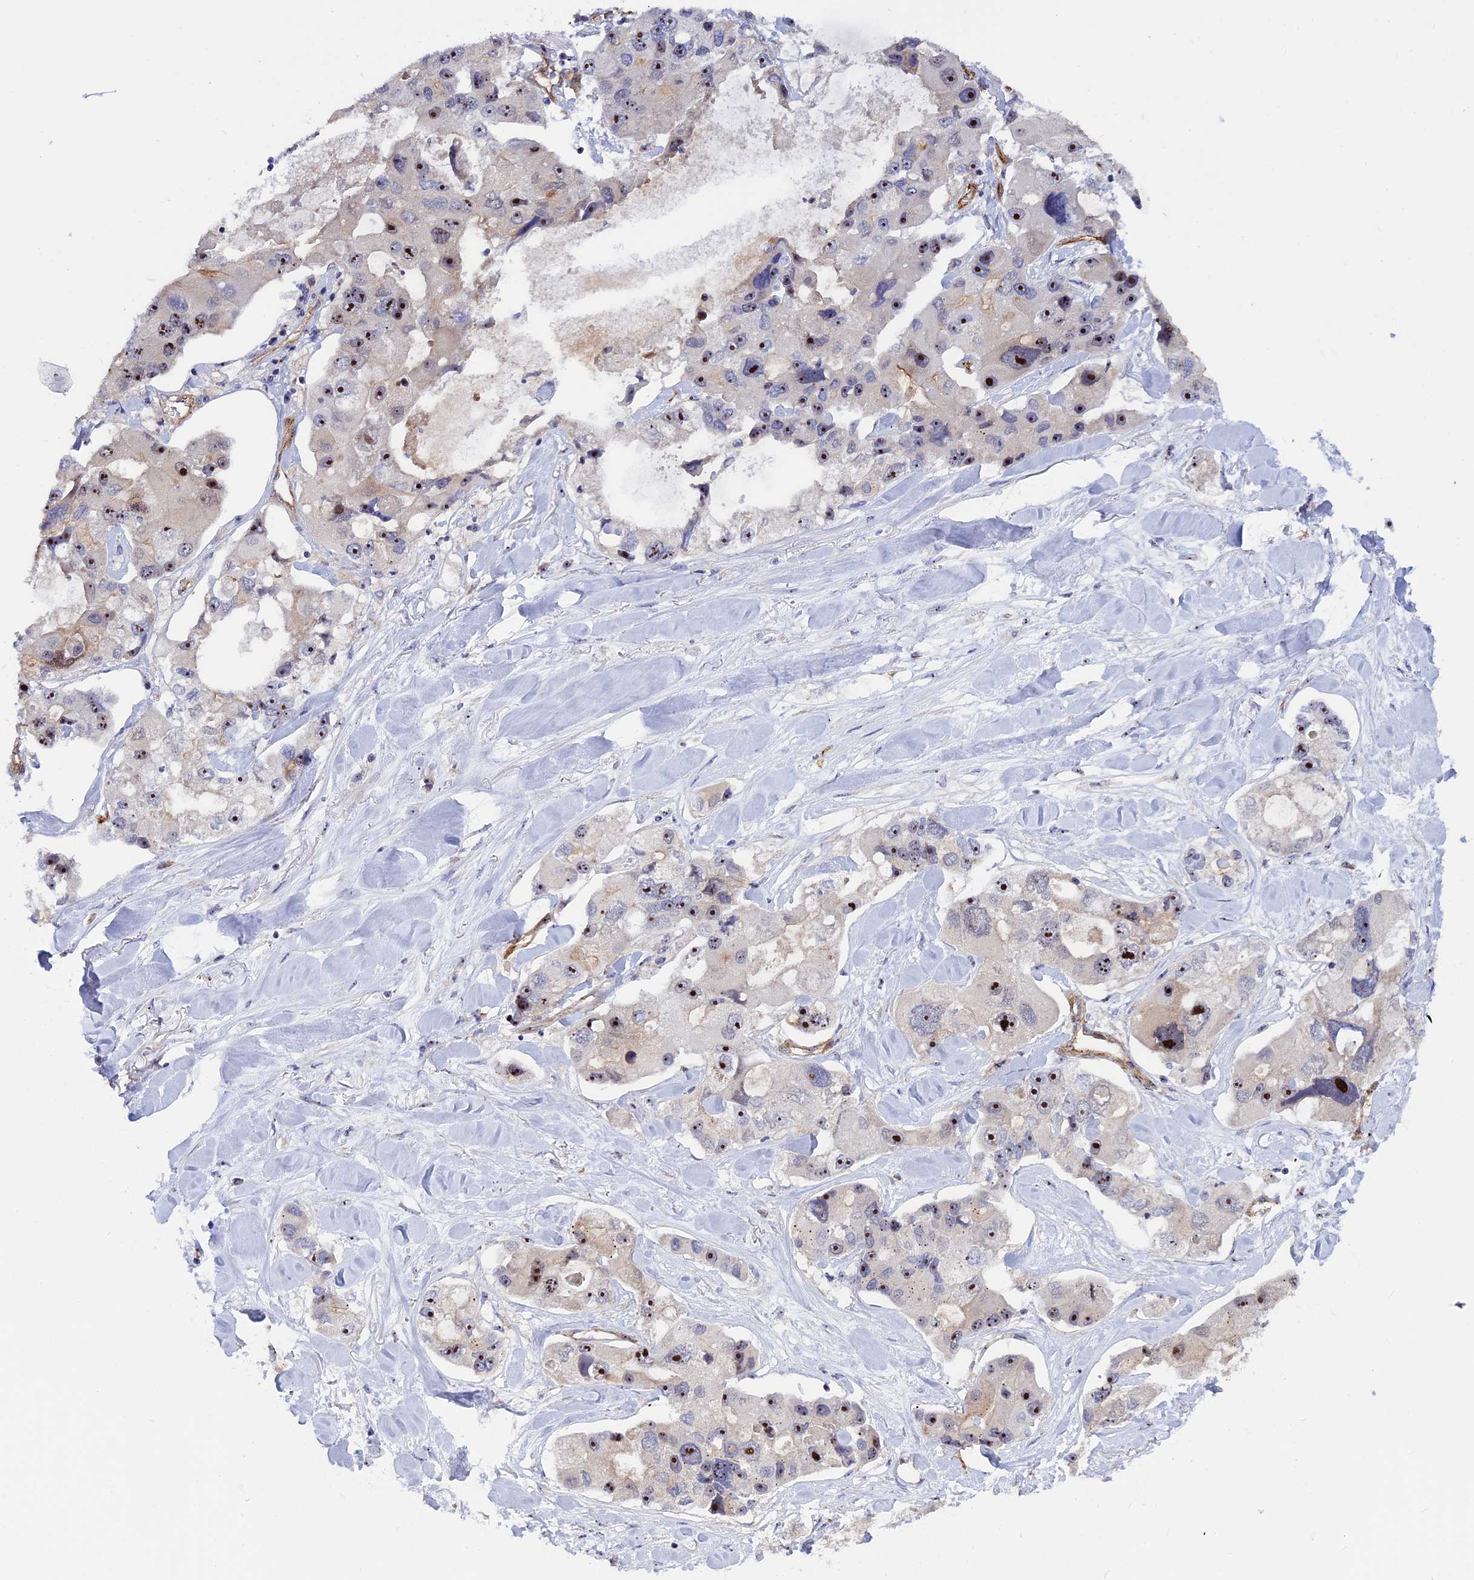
{"staining": {"intensity": "strong", "quantity": ">75%", "location": "nuclear"}, "tissue": "lung cancer", "cell_type": "Tumor cells", "image_type": "cancer", "snomed": [{"axis": "morphology", "description": "Adenocarcinoma, NOS"}, {"axis": "topography", "description": "Lung"}], "caption": "Immunohistochemistry photomicrograph of neoplastic tissue: human lung adenocarcinoma stained using immunohistochemistry demonstrates high levels of strong protein expression localized specifically in the nuclear of tumor cells, appearing as a nuclear brown color.", "gene": "DBNDD1", "patient": {"sex": "female", "age": 54}}